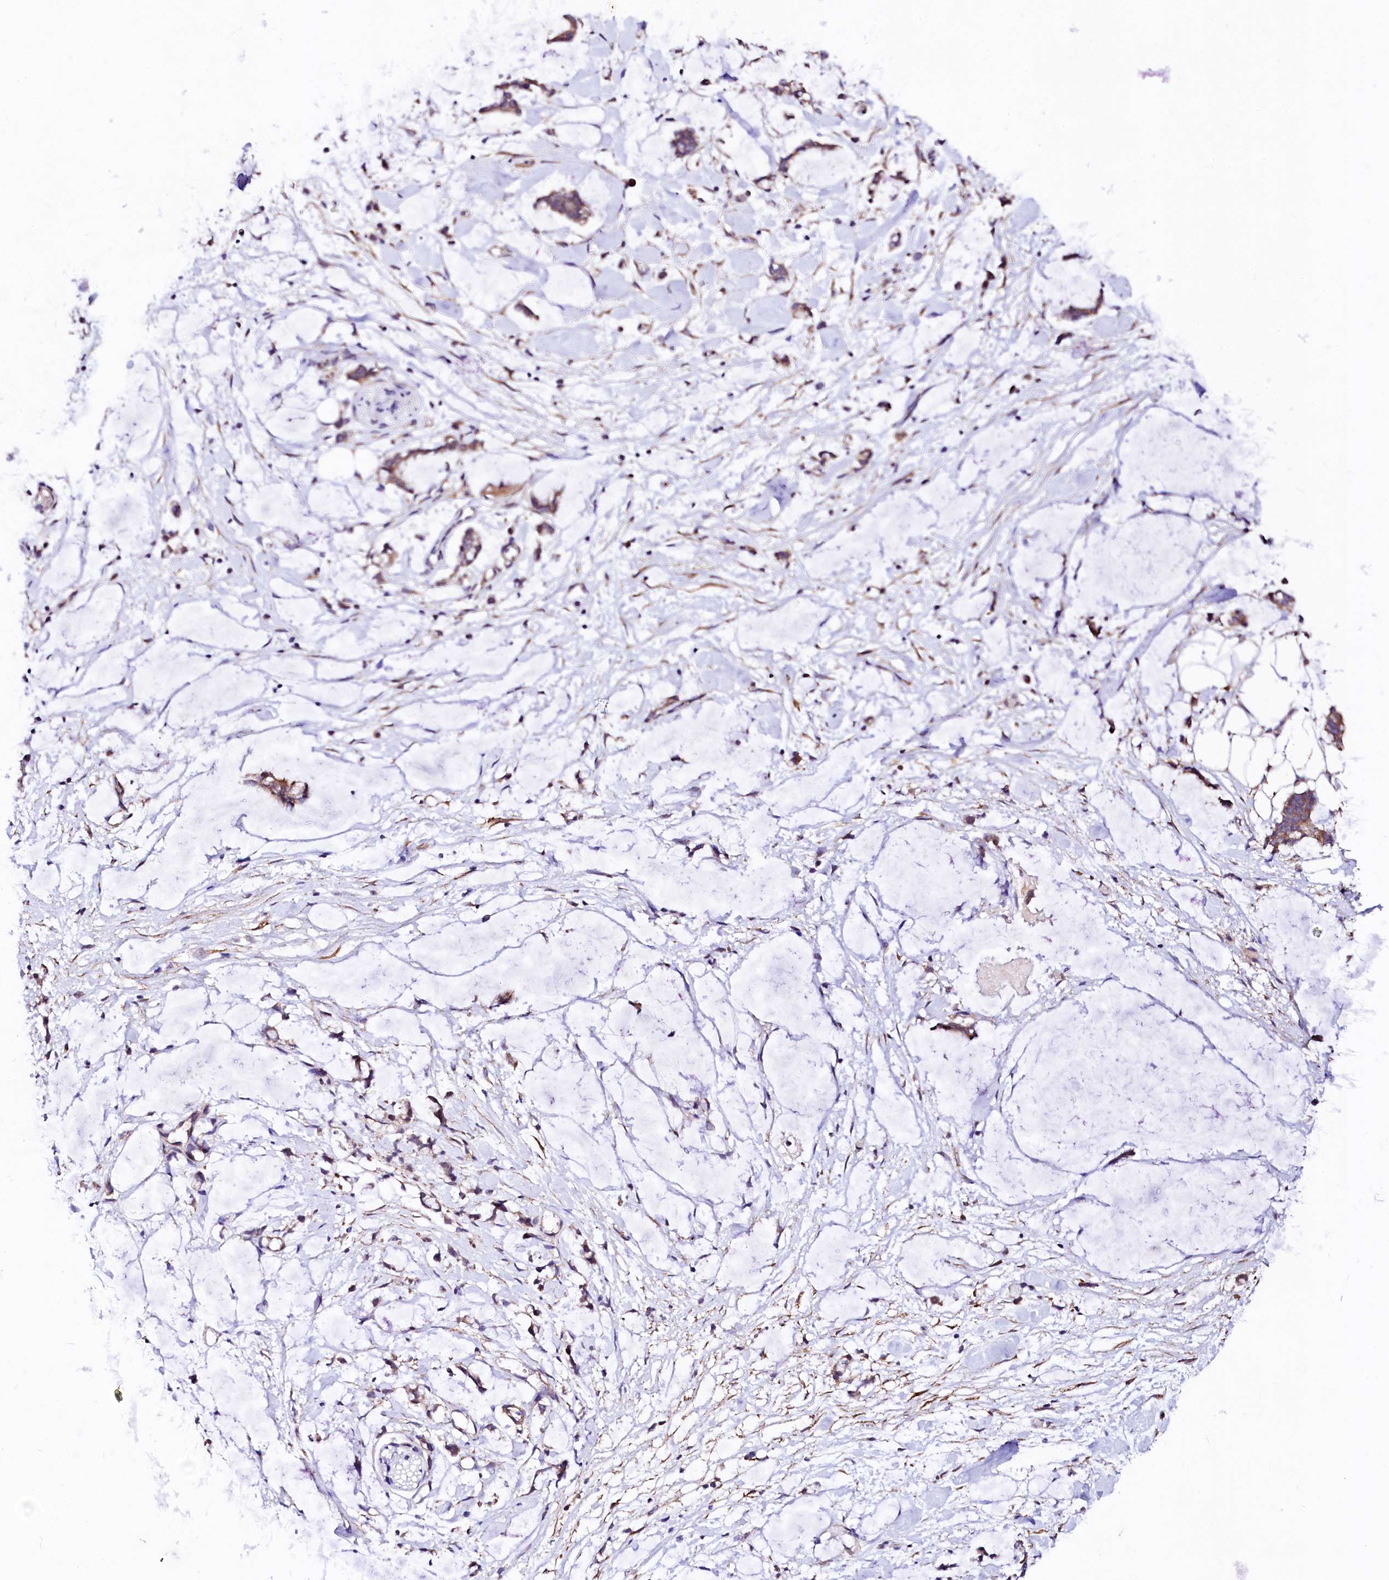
{"staining": {"intensity": "negative", "quantity": "none", "location": "none"}, "tissue": "adipose tissue", "cell_type": "Adipocytes", "image_type": "normal", "snomed": [{"axis": "morphology", "description": "Normal tissue, NOS"}, {"axis": "morphology", "description": "Adenocarcinoma, NOS"}, {"axis": "topography", "description": "Colon"}, {"axis": "topography", "description": "Peripheral nerve tissue"}], "caption": "IHC of normal adipose tissue reveals no expression in adipocytes. The staining was performed using DAB (3,3'-diaminobenzidine) to visualize the protein expression in brown, while the nuclei were stained in blue with hematoxylin (Magnification: 20x).", "gene": "GPR176", "patient": {"sex": "male", "age": 14}}